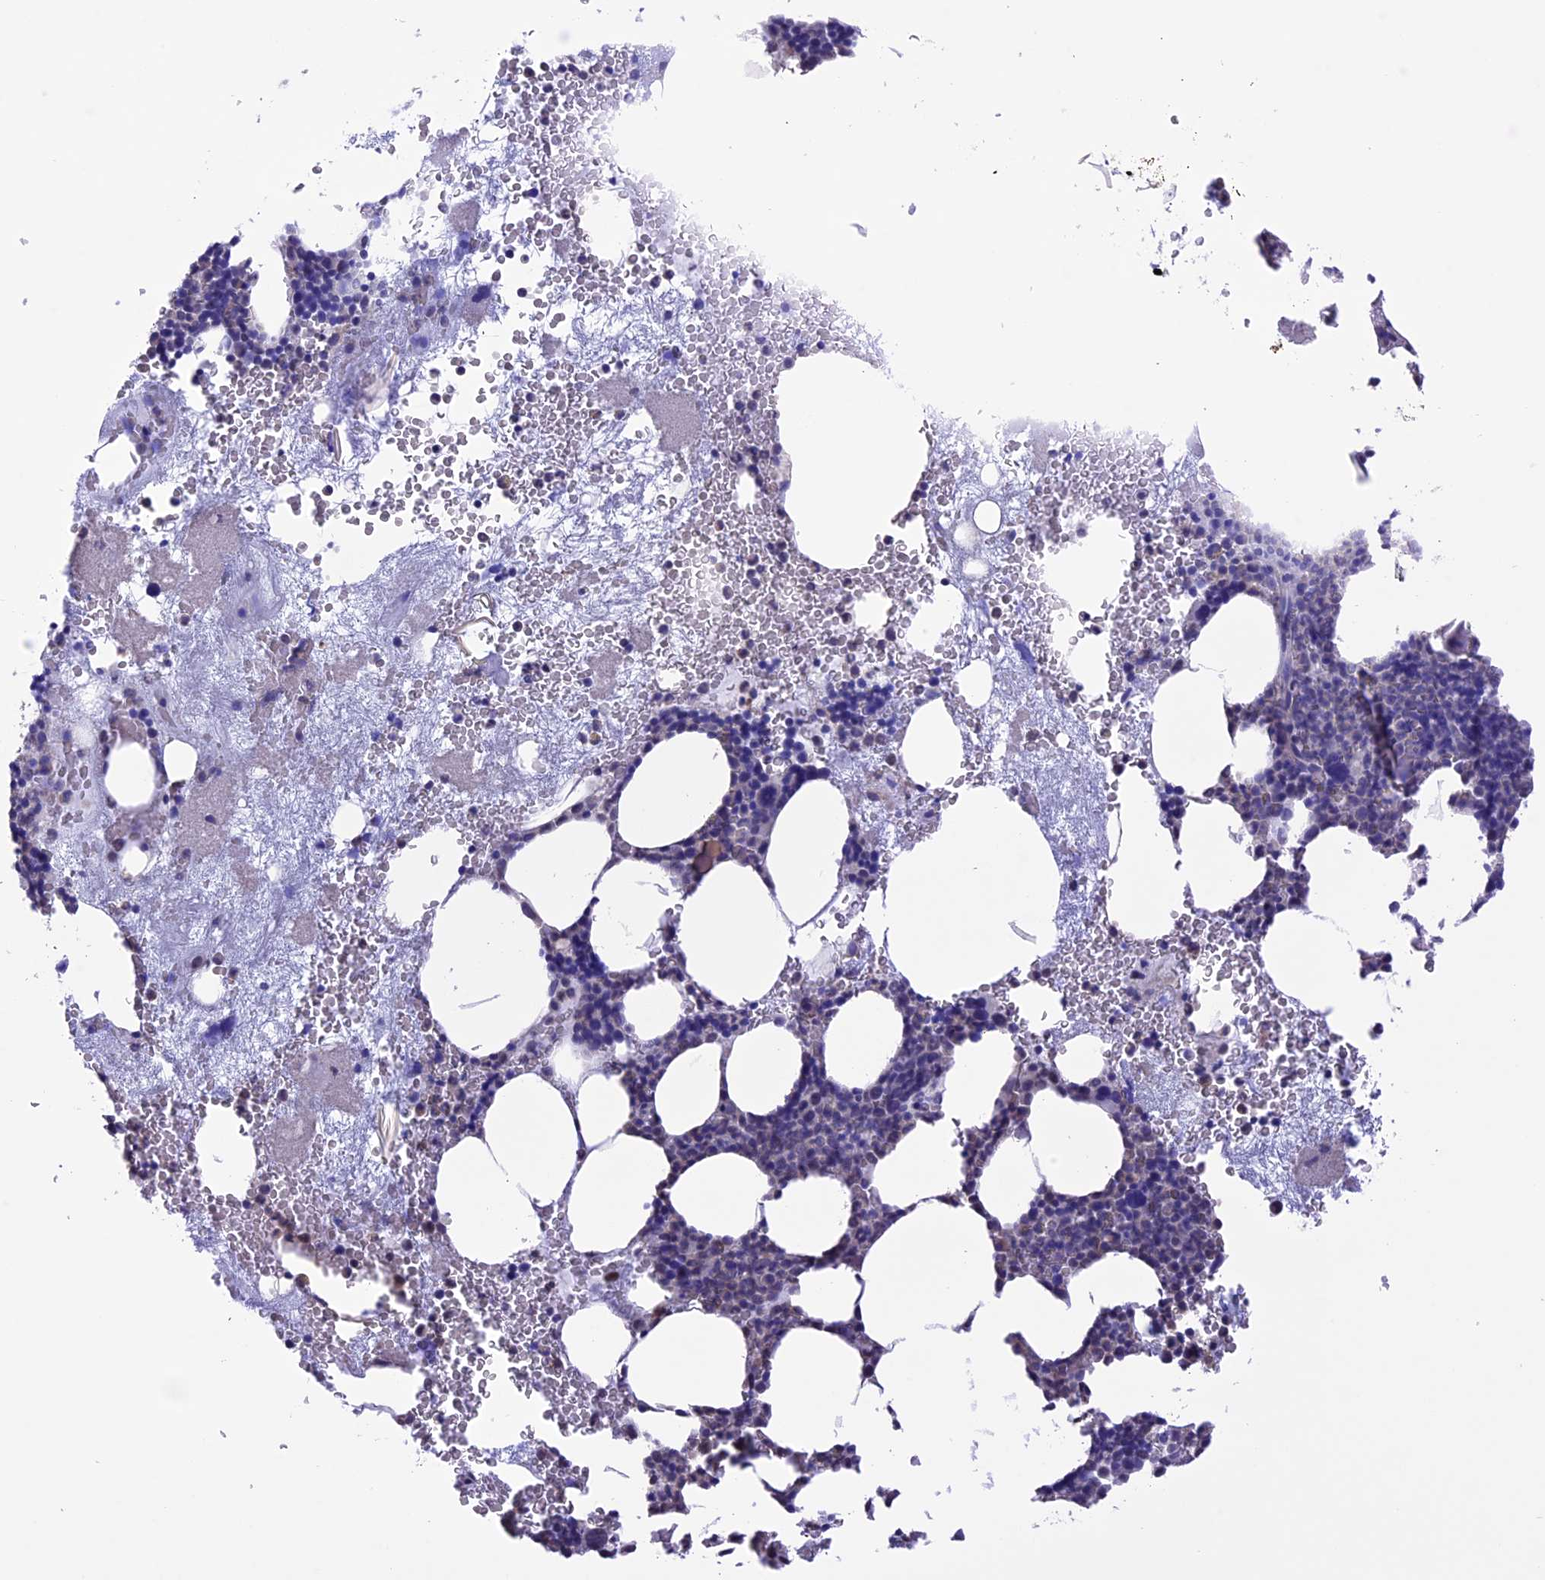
{"staining": {"intensity": "negative", "quantity": "none", "location": "none"}, "tissue": "bone marrow", "cell_type": "Hematopoietic cells", "image_type": "normal", "snomed": [{"axis": "morphology", "description": "Normal tissue, NOS"}, {"axis": "topography", "description": "Bone marrow"}], "caption": "IHC histopathology image of unremarkable bone marrow stained for a protein (brown), which shows no positivity in hematopoietic cells.", "gene": "SLC1A6", "patient": {"sex": "male", "age": 80}}